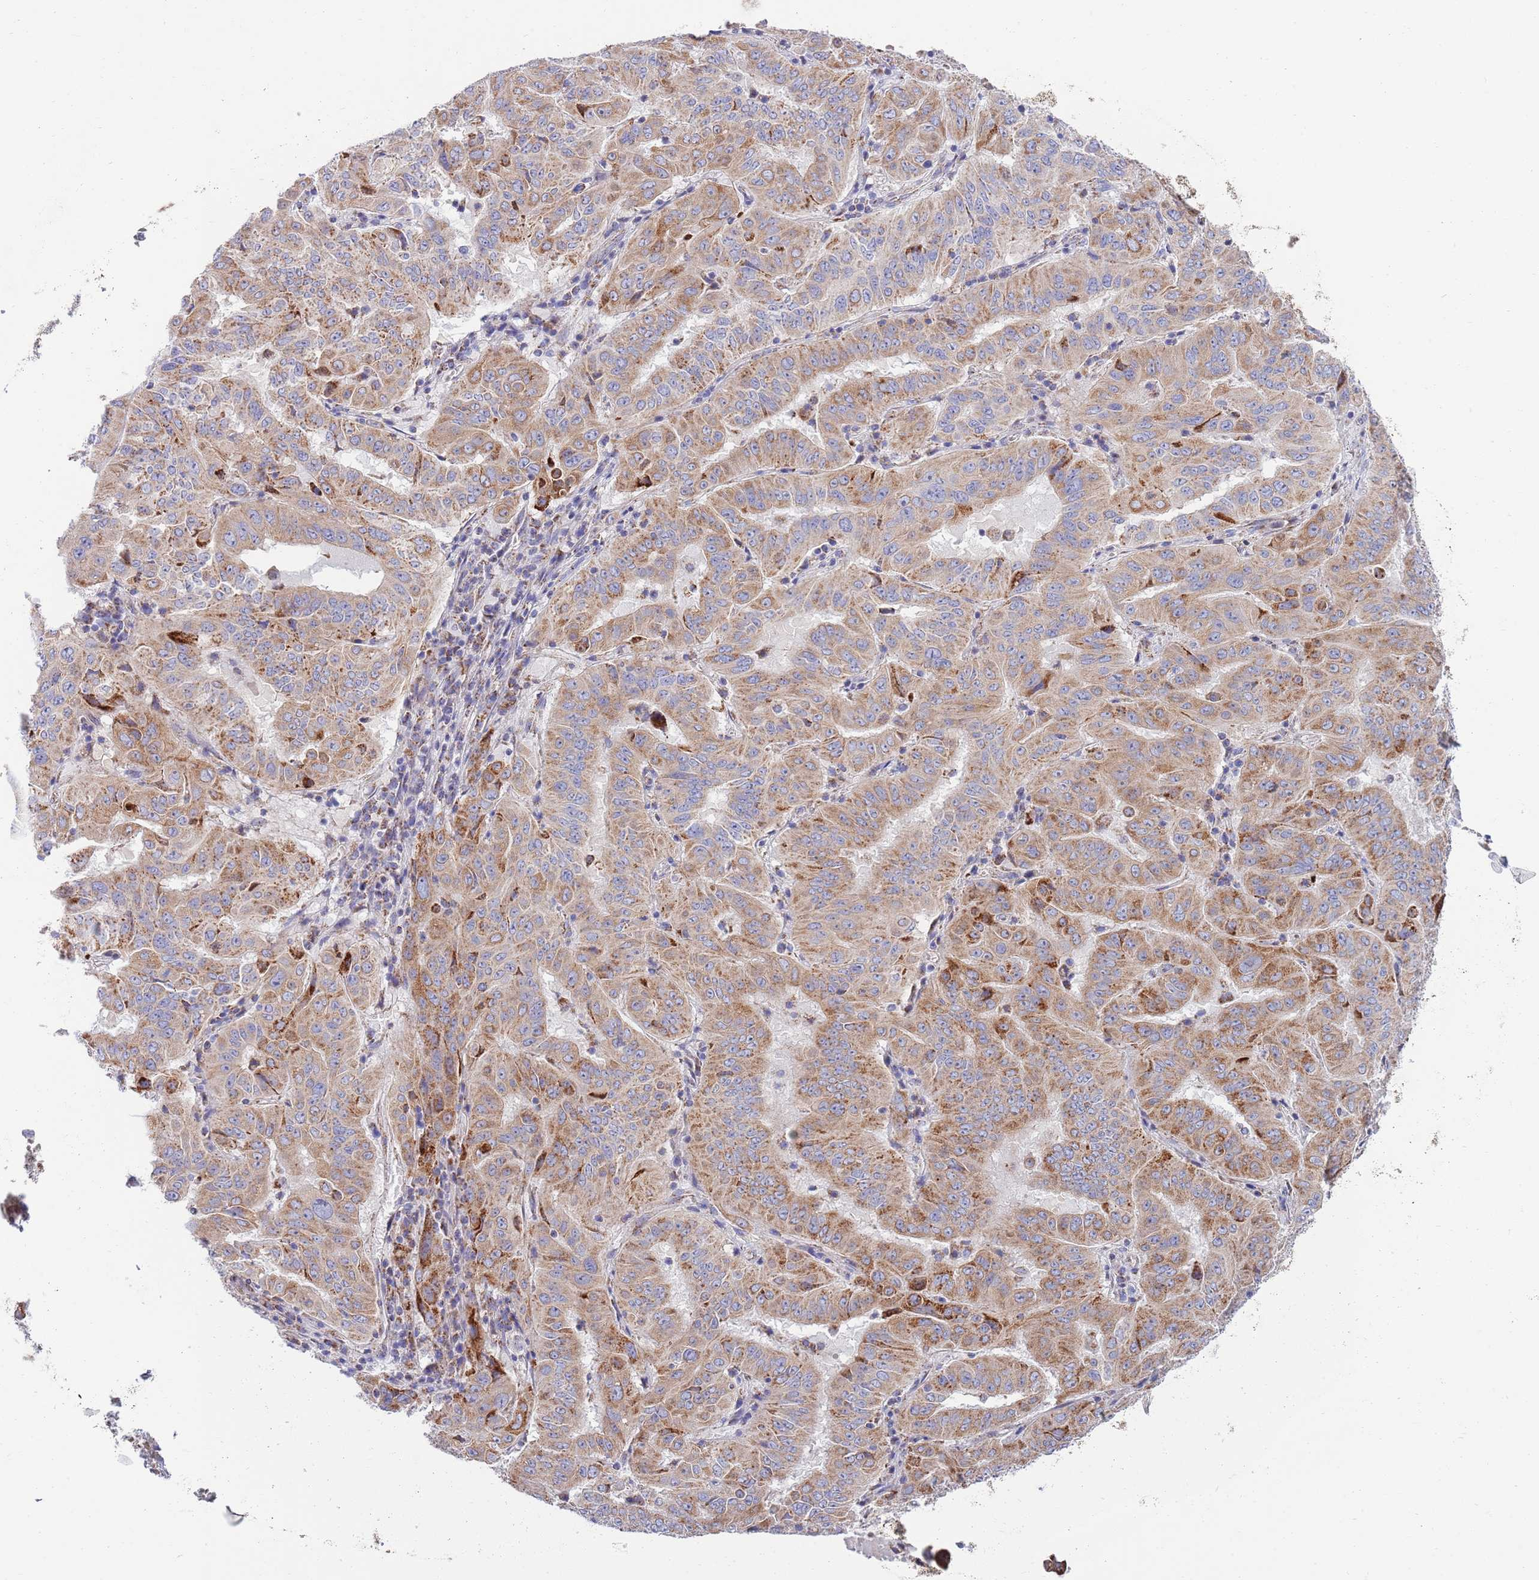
{"staining": {"intensity": "strong", "quantity": ">75%", "location": "cytoplasmic/membranous"}, "tissue": "pancreatic cancer", "cell_type": "Tumor cells", "image_type": "cancer", "snomed": [{"axis": "morphology", "description": "Adenocarcinoma, NOS"}, {"axis": "topography", "description": "Pancreas"}], "caption": "This image demonstrates immunohistochemistry staining of adenocarcinoma (pancreatic), with high strong cytoplasmic/membranous staining in about >75% of tumor cells.", "gene": "EMC8", "patient": {"sex": "male", "age": 63}}